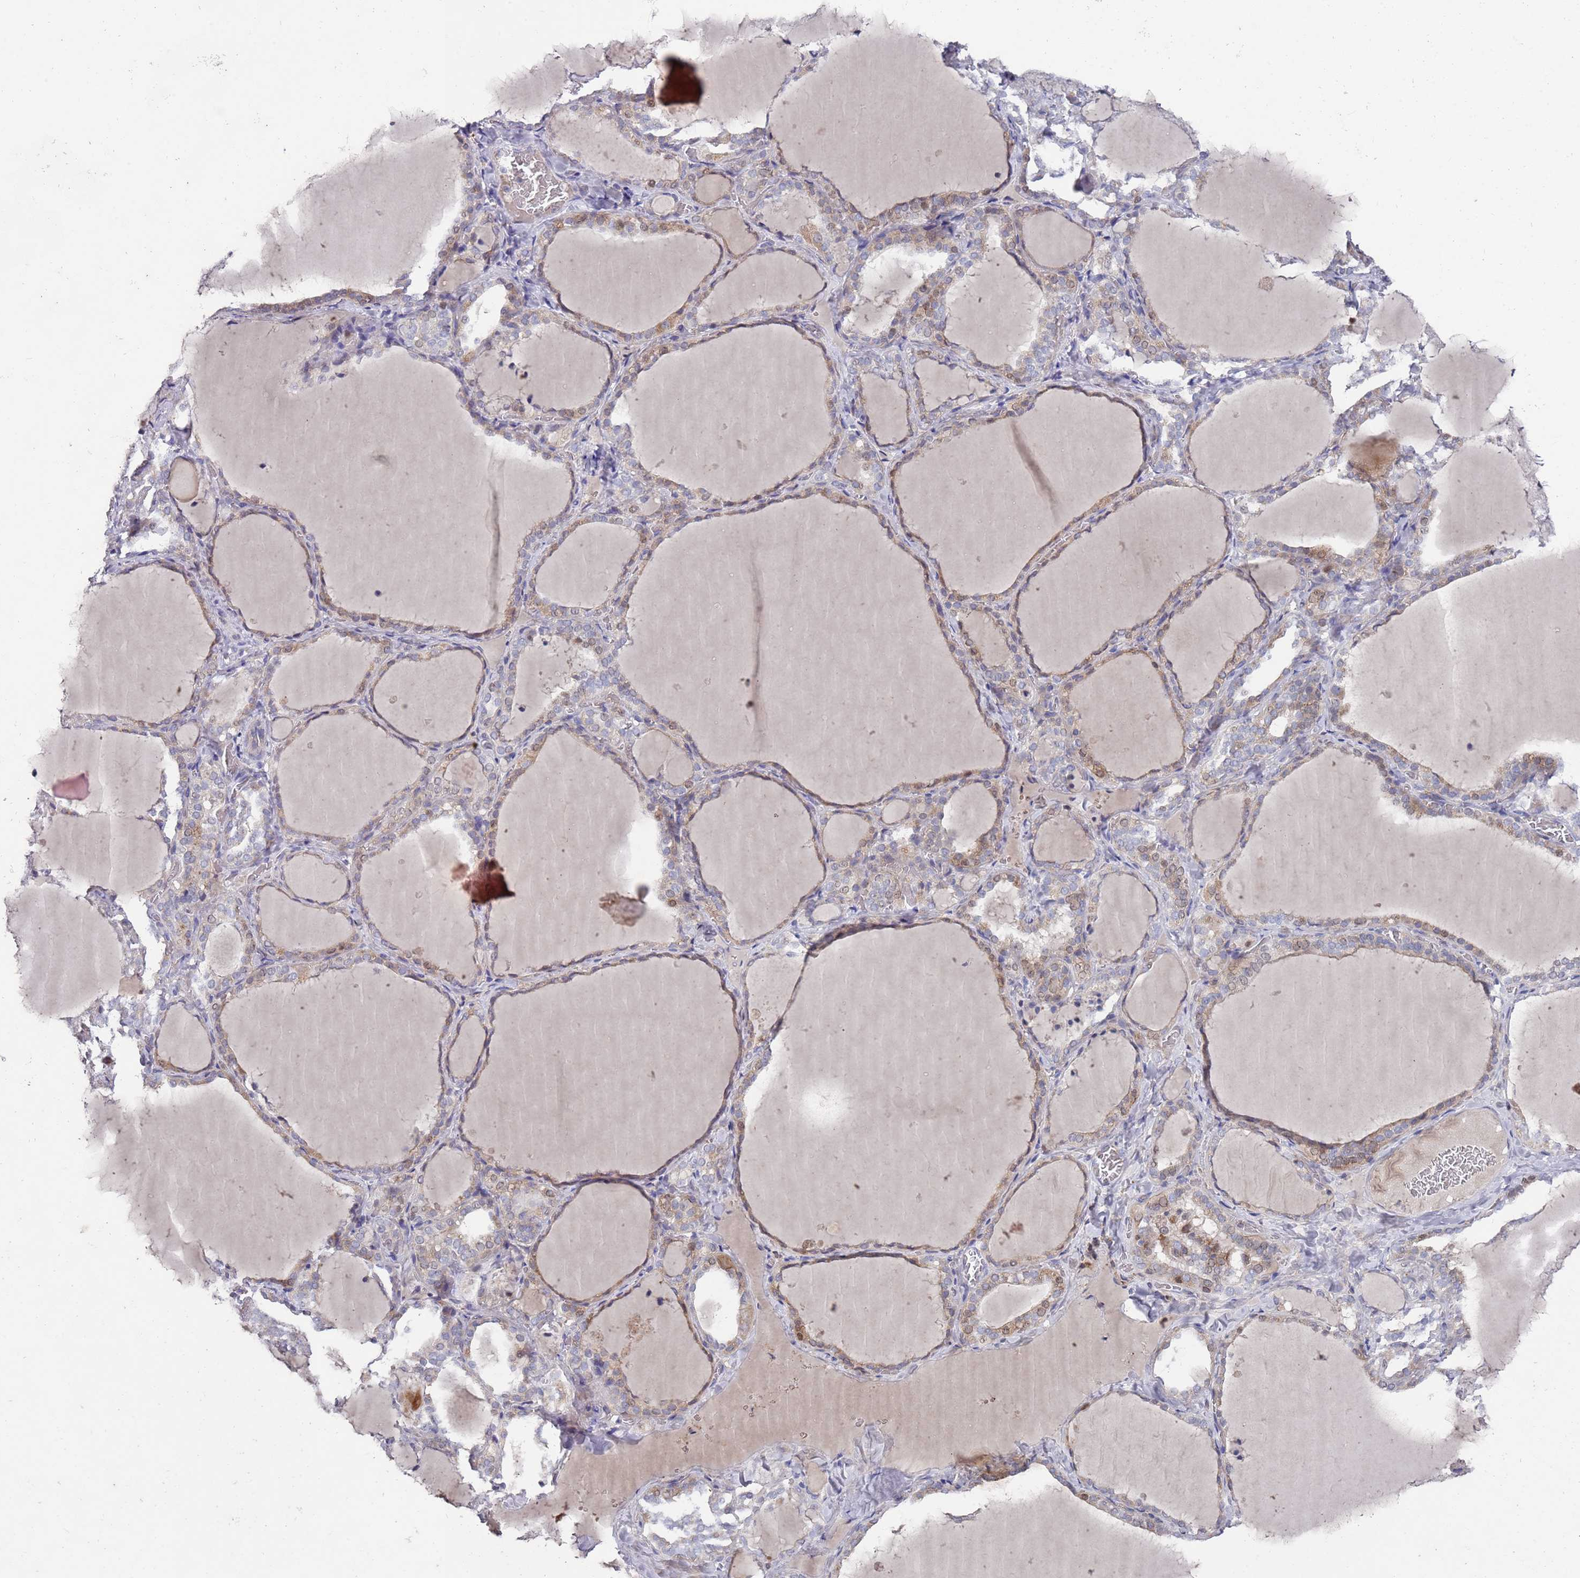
{"staining": {"intensity": "moderate", "quantity": "25%-75%", "location": "cytoplasmic/membranous"}, "tissue": "thyroid gland", "cell_type": "Glandular cells", "image_type": "normal", "snomed": [{"axis": "morphology", "description": "Normal tissue, NOS"}, {"axis": "topography", "description": "Thyroid gland"}], "caption": "This photomicrograph demonstrates benign thyroid gland stained with IHC to label a protein in brown. The cytoplasmic/membranous of glandular cells show moderate positivity for the protein. Nuclei are counter-stained blue.", "gene": "LACC1", "patient": {"sex": "female", "age": 22}}